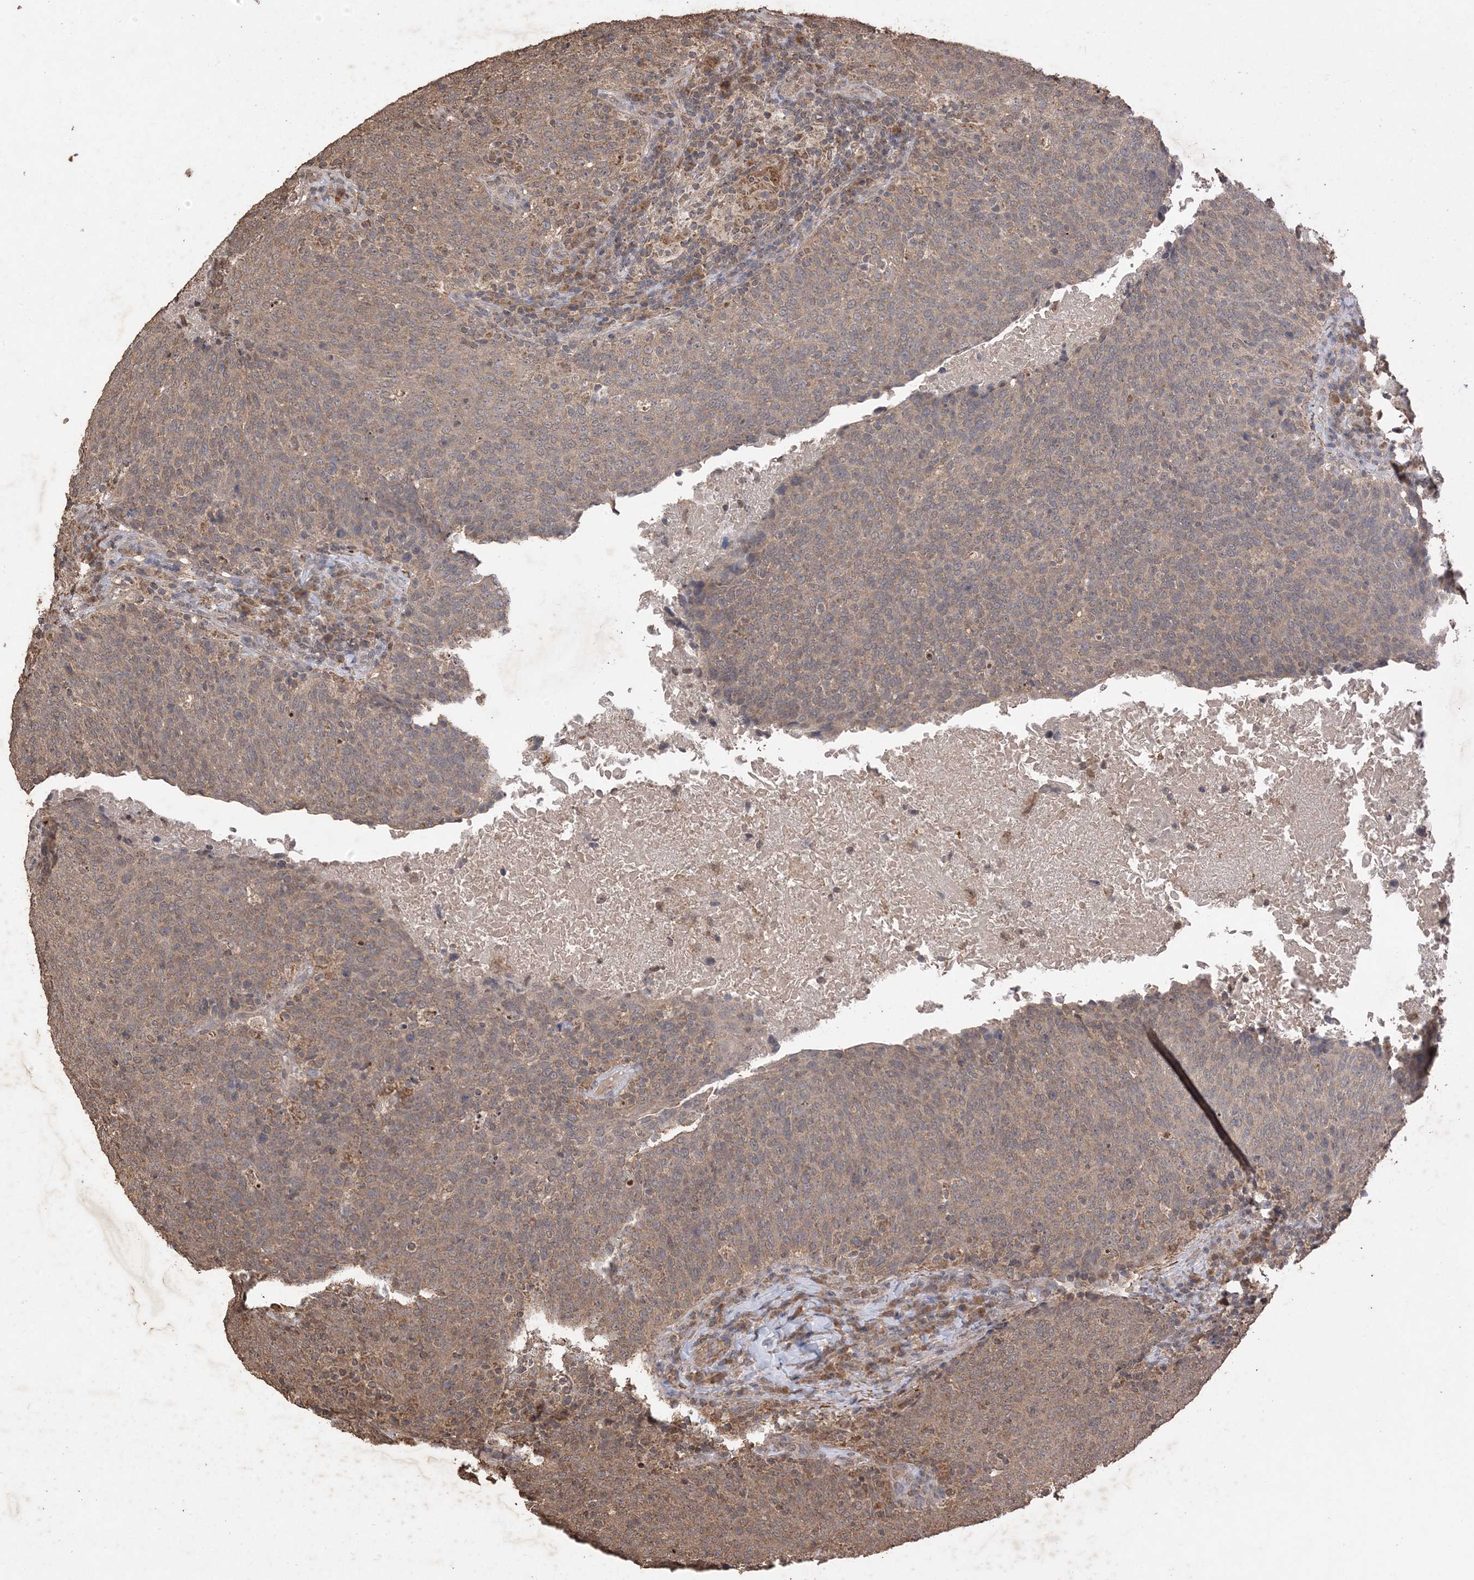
{"staining": {"intensity": "moderate", "quantity": ">75%", "location": "cytoplasmic/membranous"}, "tissue": "head and neck cancer", "cell_type": "Tumor cells", "image_type": "cancer", "snomed": [{"axis": "morphology", "description": "Squamous cell carcinoma, NOS"}, {"axis": "morphology", "description": "Squamous cell carcinoma, metastatic, NOS"}, {"axis": "topography", "description": "Lymph node"}, {"axis": "topography", "description": "Head-Neck"}], "caption": "A brown stain labels moderate cytoplasmic/membranous expression of a protein in human head and neck cancer (squamous cell carcinoma) tumor cells. (Stains: DAB (3,3'-diaminobenzidine) in brown, nuclei in blue, Microscopy: brightfield microscopy at high magnification).", "gene": "HPS4", "patient": {"sex": "male", "age": 62}}